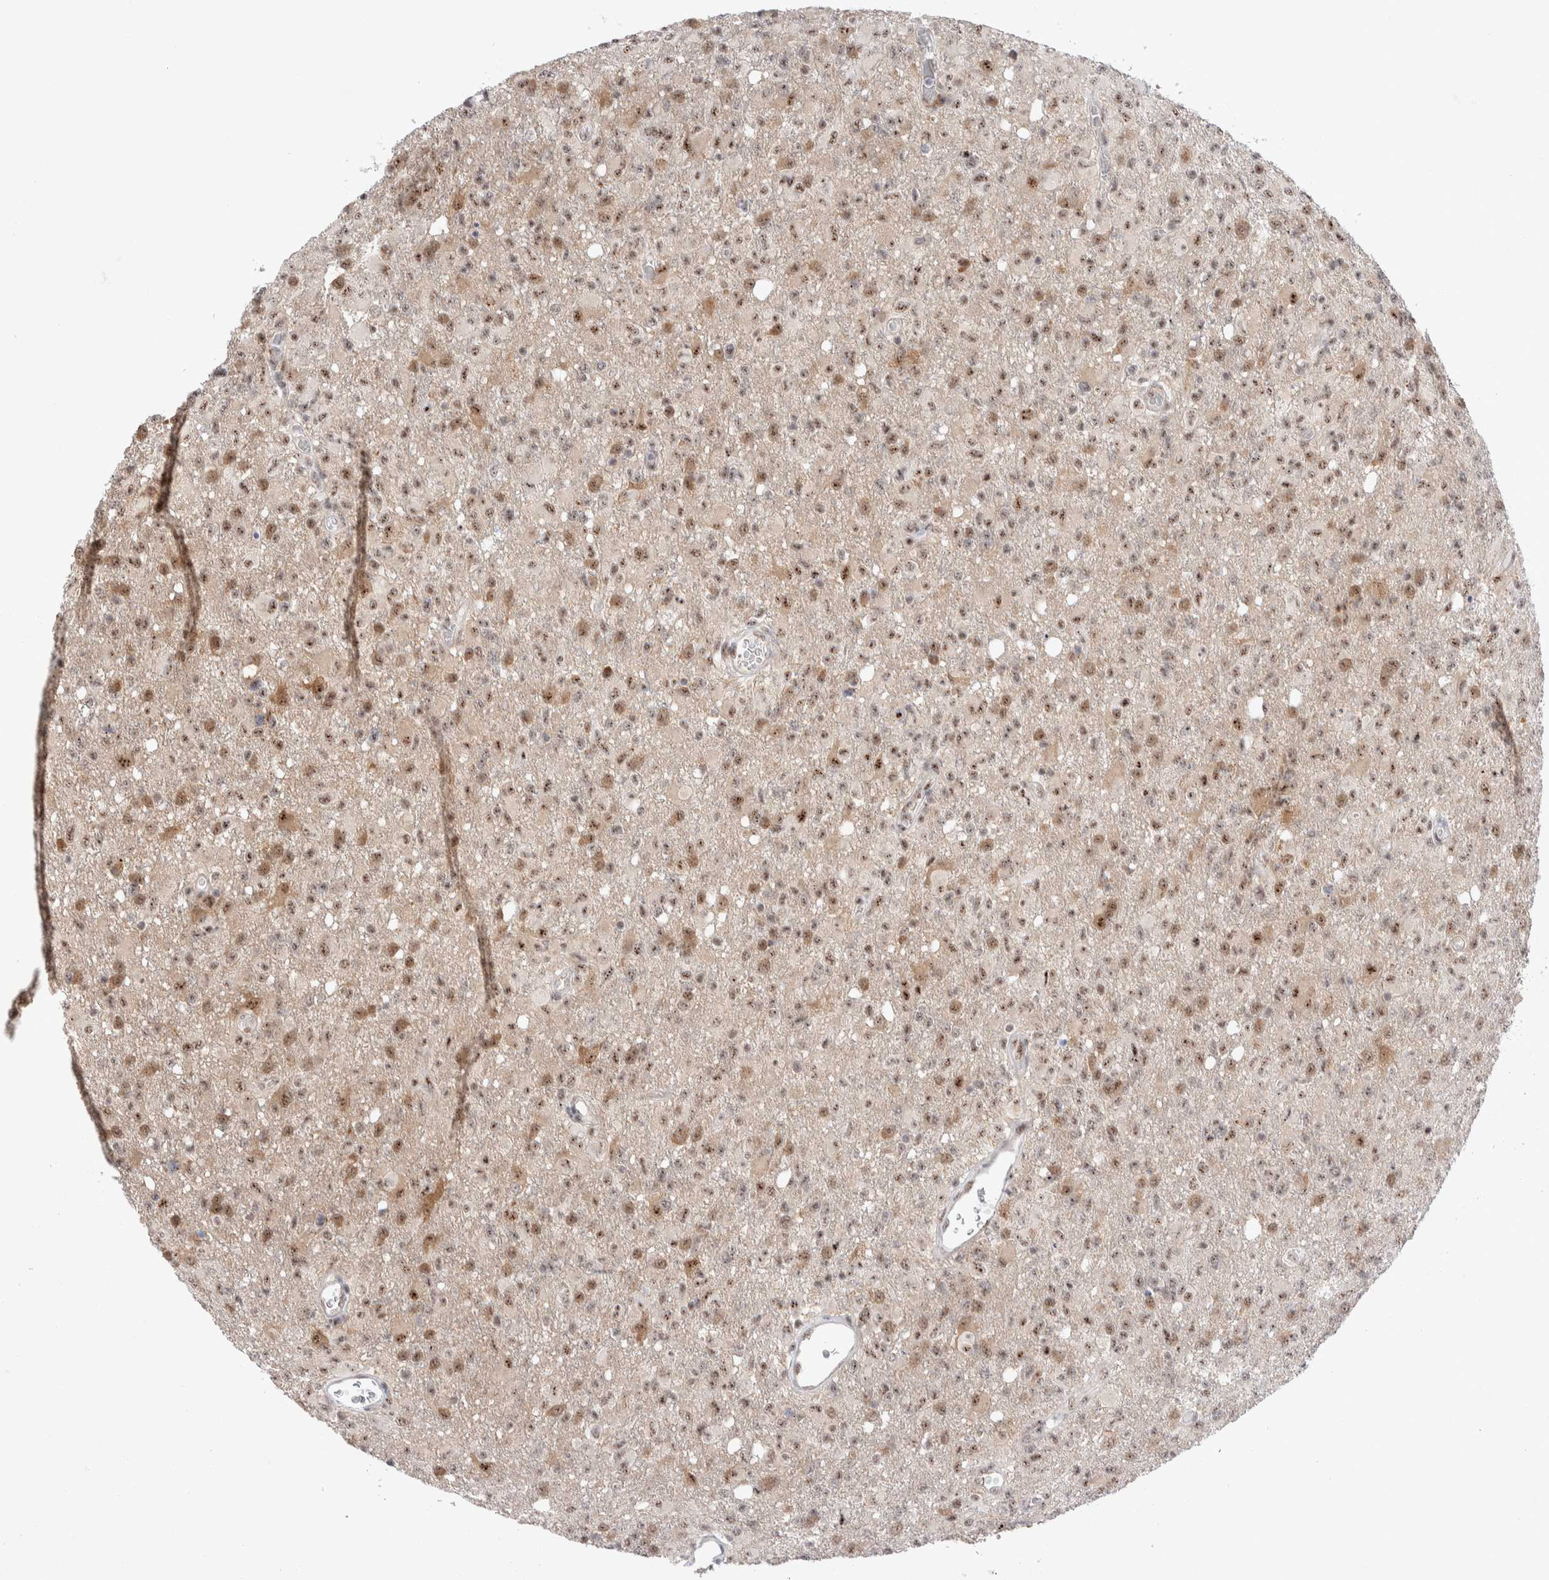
{"staining": {"intensity": "moderate", "quantity": ">75%", "location": "nuclear"}, "tissue": "glioma", "cell_type": "Tumor cells", "image_type": "cancer", "snomed": [{"axis": "morphology", "description": "Glioma, malignant, High grade"}, {"axis": "topography", "description": "Brain"}], "caption": "DAB immunohistochemical staining of human malignant glioma (high-grade) reveals moderate nuclear protein positivity in about >75% of tumor cells.", "gene": "ZNF695", "patient": {"sex": "female", "age": 57}}